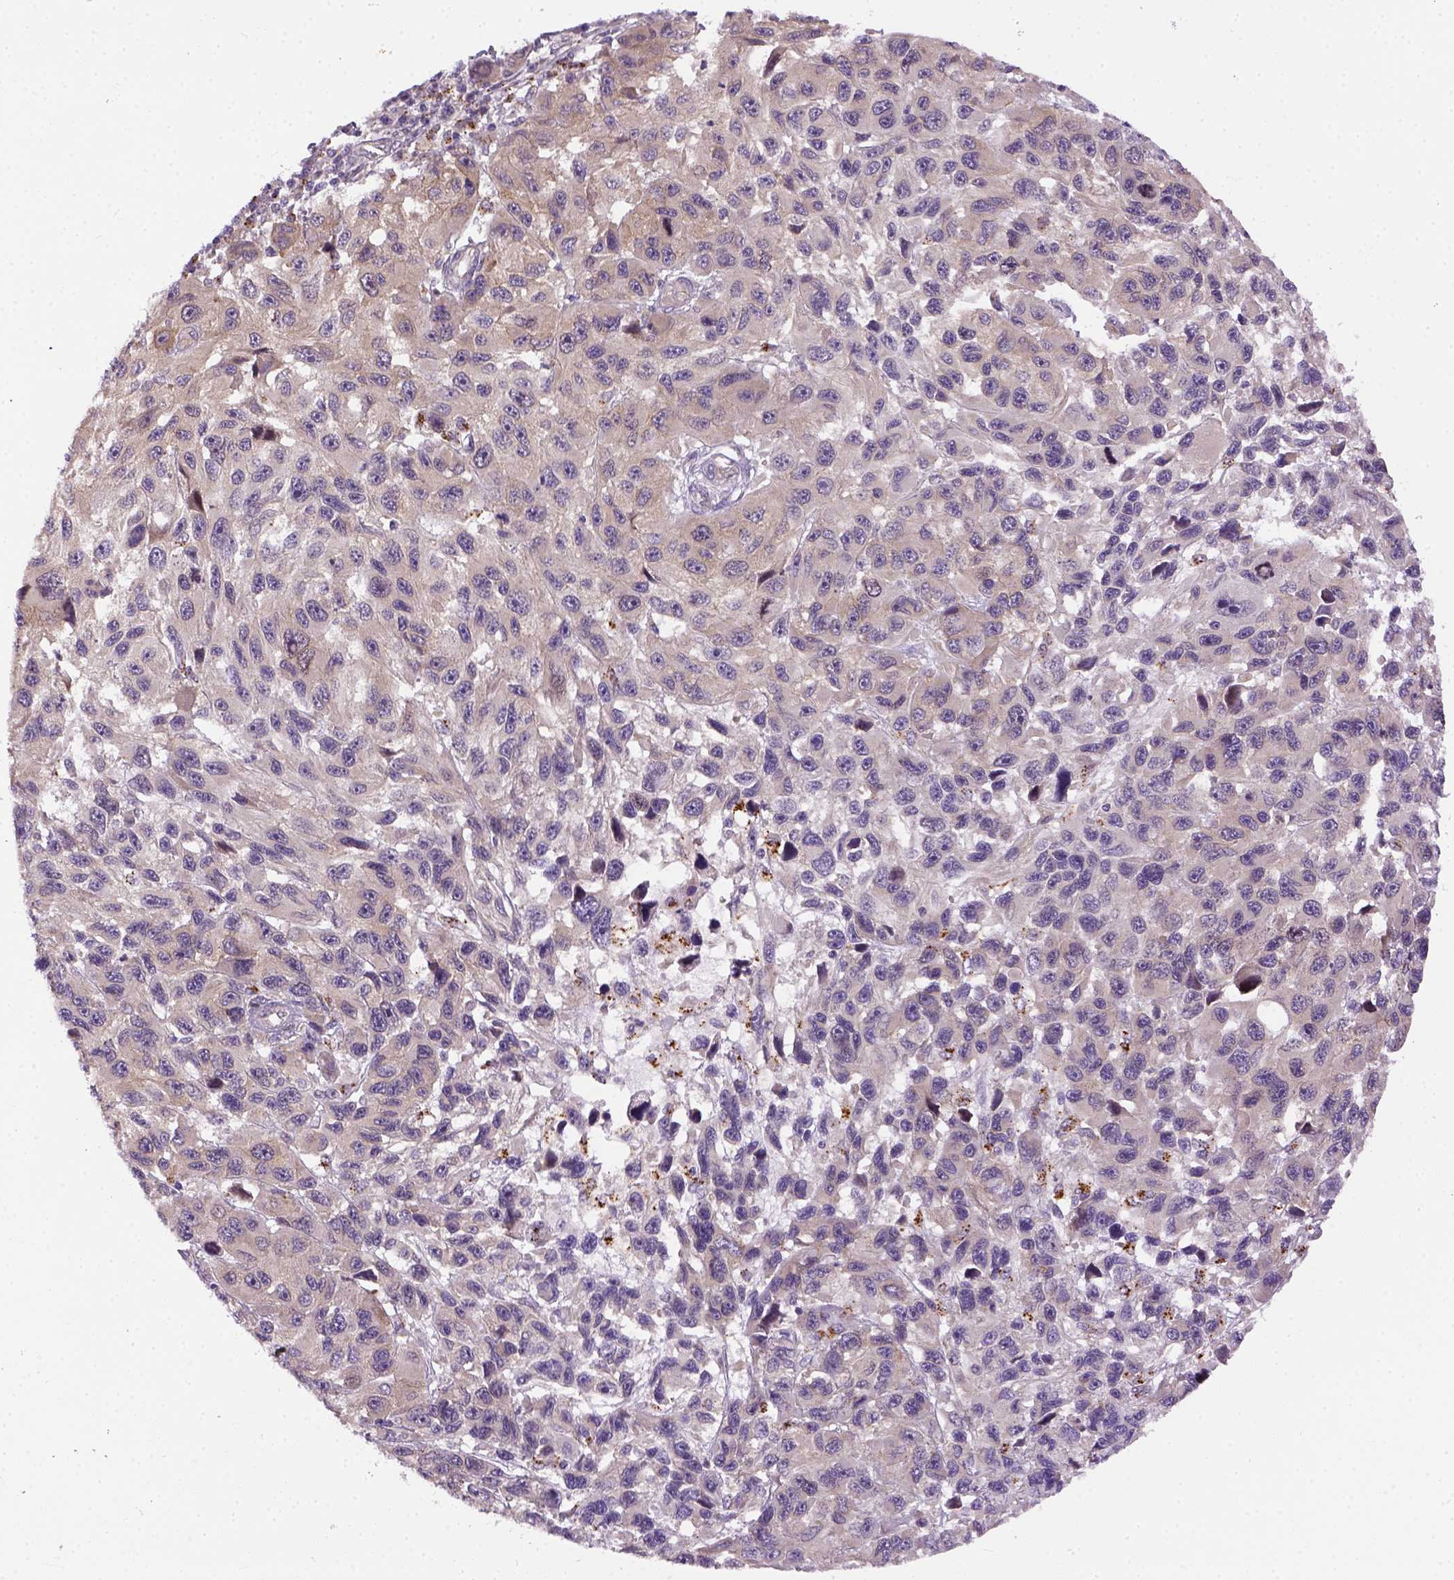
{"staining": {"intensity": "weak", "quantity": "<25%", "location": "cytoplasmic/membranous"}, "tissue": "melanoma", "cell_type": "Tumor cells", "image_type": "cancer", "snomed": [{"axis": "morphology", "description": "Malignant melanoma, NOS"}, {"axis": "topography", "description": "Skin"}], "caption": "Protein analysis of melanoma shows no significant staining in tumor cells. (DAB (3,3'-diaminobenzidine) immunohistochemistry (IHC) visualized using brightfield microscopy, high magnification).", "gene": "KAZN", "patient": {"sex": "male", "age": 53}}